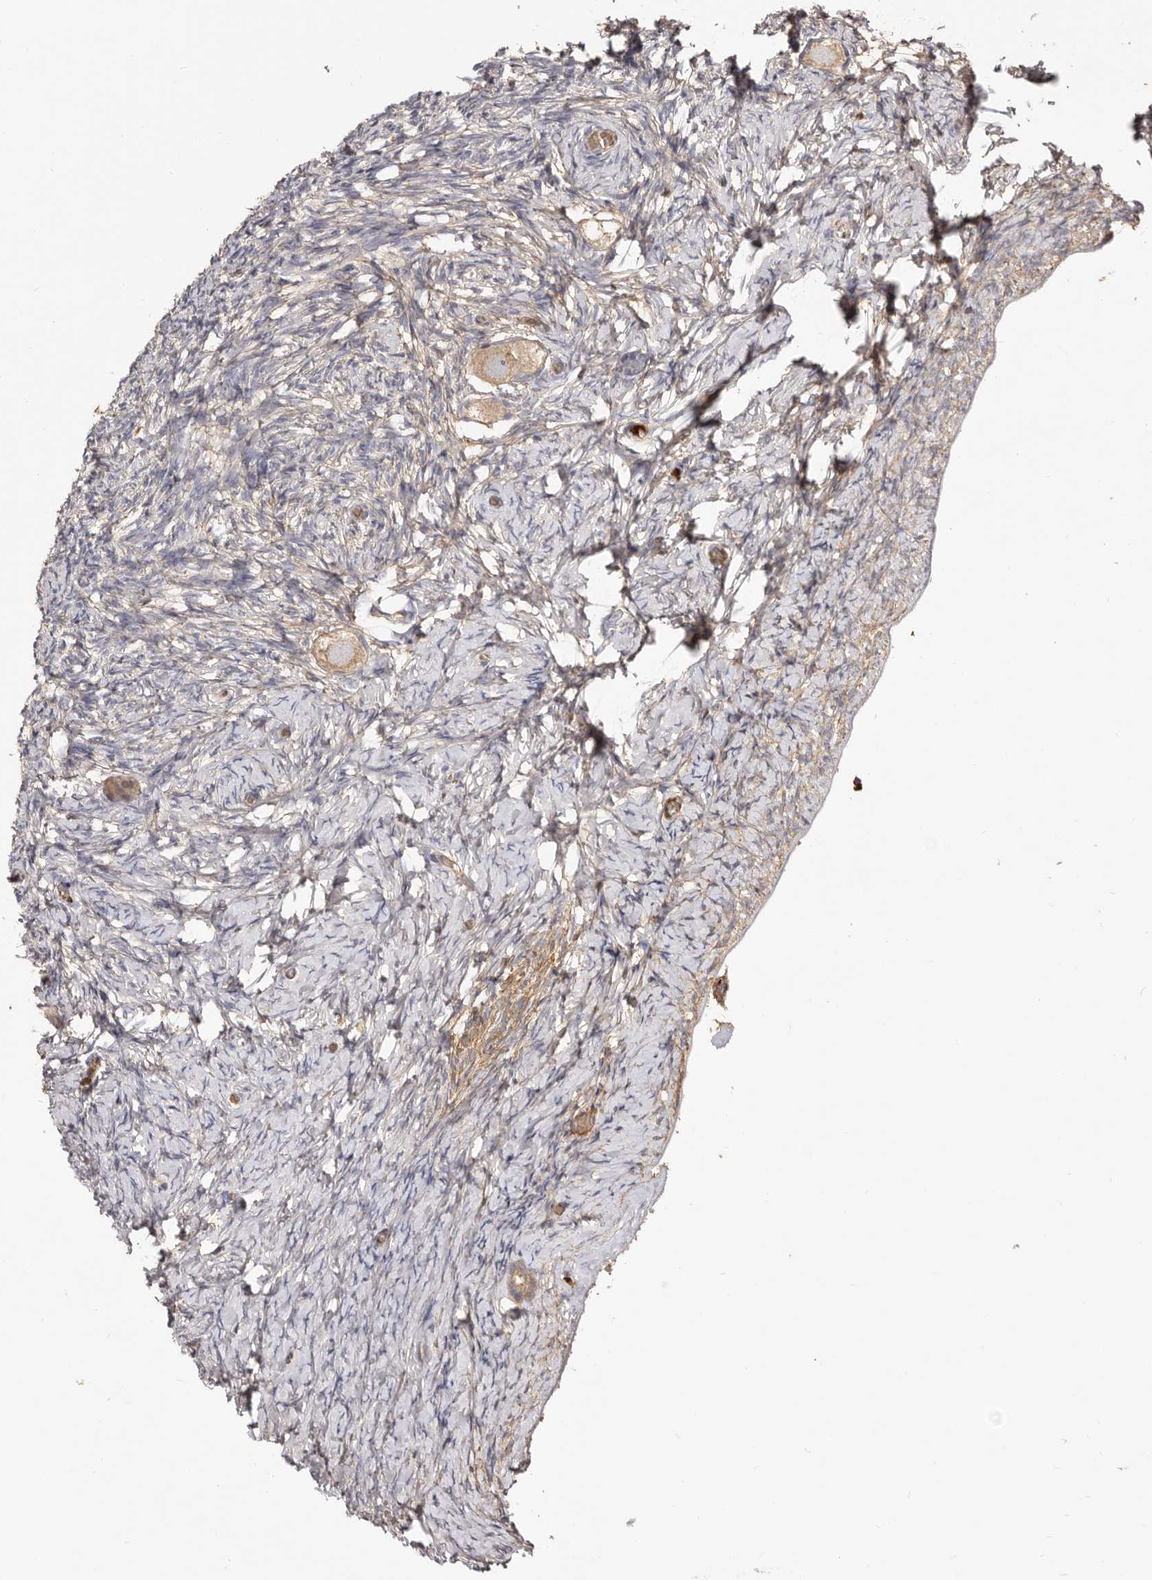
{"staining": {"intensity": "weak", "quantity": ">75%", "location": "cytoplasmic/membranous"}, "tissue": "ovary", "cell_type": "Follicle cells", "image_type": "normal", "snomed": [{"axis": "morphology", "description": "Normal tissue, NOS"}, {"axis": "topography", "description": "Ovary"}], "caption": "Follicle cells demonstrate weak cytoplasmic/membranous expression in approximately >75% of cells in unremarkable ovary. Nuclei are stained in blue.", "gene": "ADAMTS9", "patient": {"sex": "female", "age": 27}}